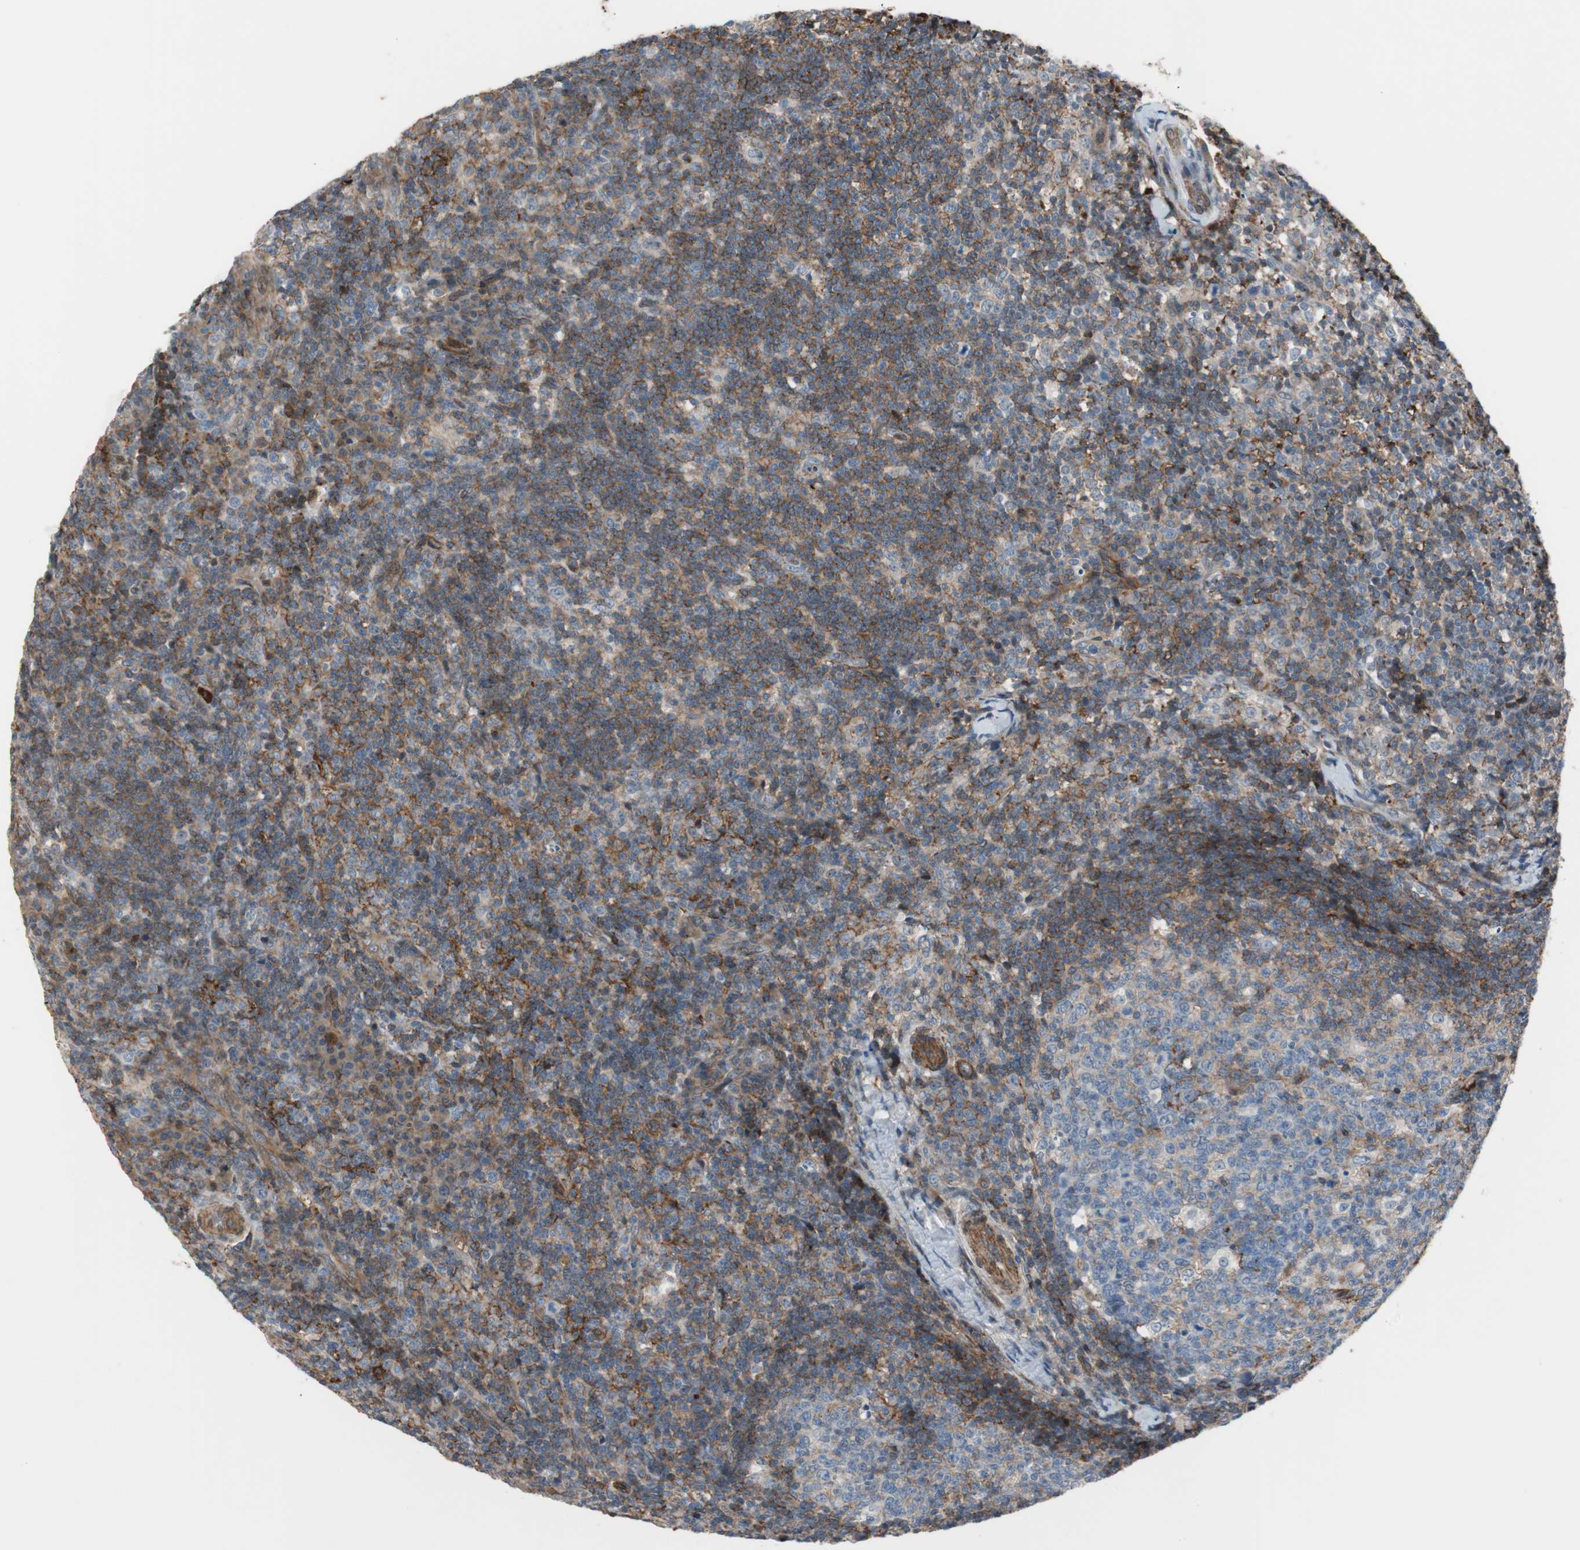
{"staining": {"intensity": "weak", "quantity": "<25%", "location": "cytoplasmic/membranous"}, "tissue": "lymph node", "cell_type": "Germinal center cells", "image_type": "normal", "snomed": [{"axis": "morphology", "description": "Normal tissue, NOS"}, {"axis": "morphology", "description": "Inflammation, NOS"}, {"axis": "topography", "description": "Lymph node"}], "caption": "An image of lymph node stained for a protein displays no brown staining in germinal center cells.", "gene": "GRHL1", "patient": {"sex": "male", "age": 55}}